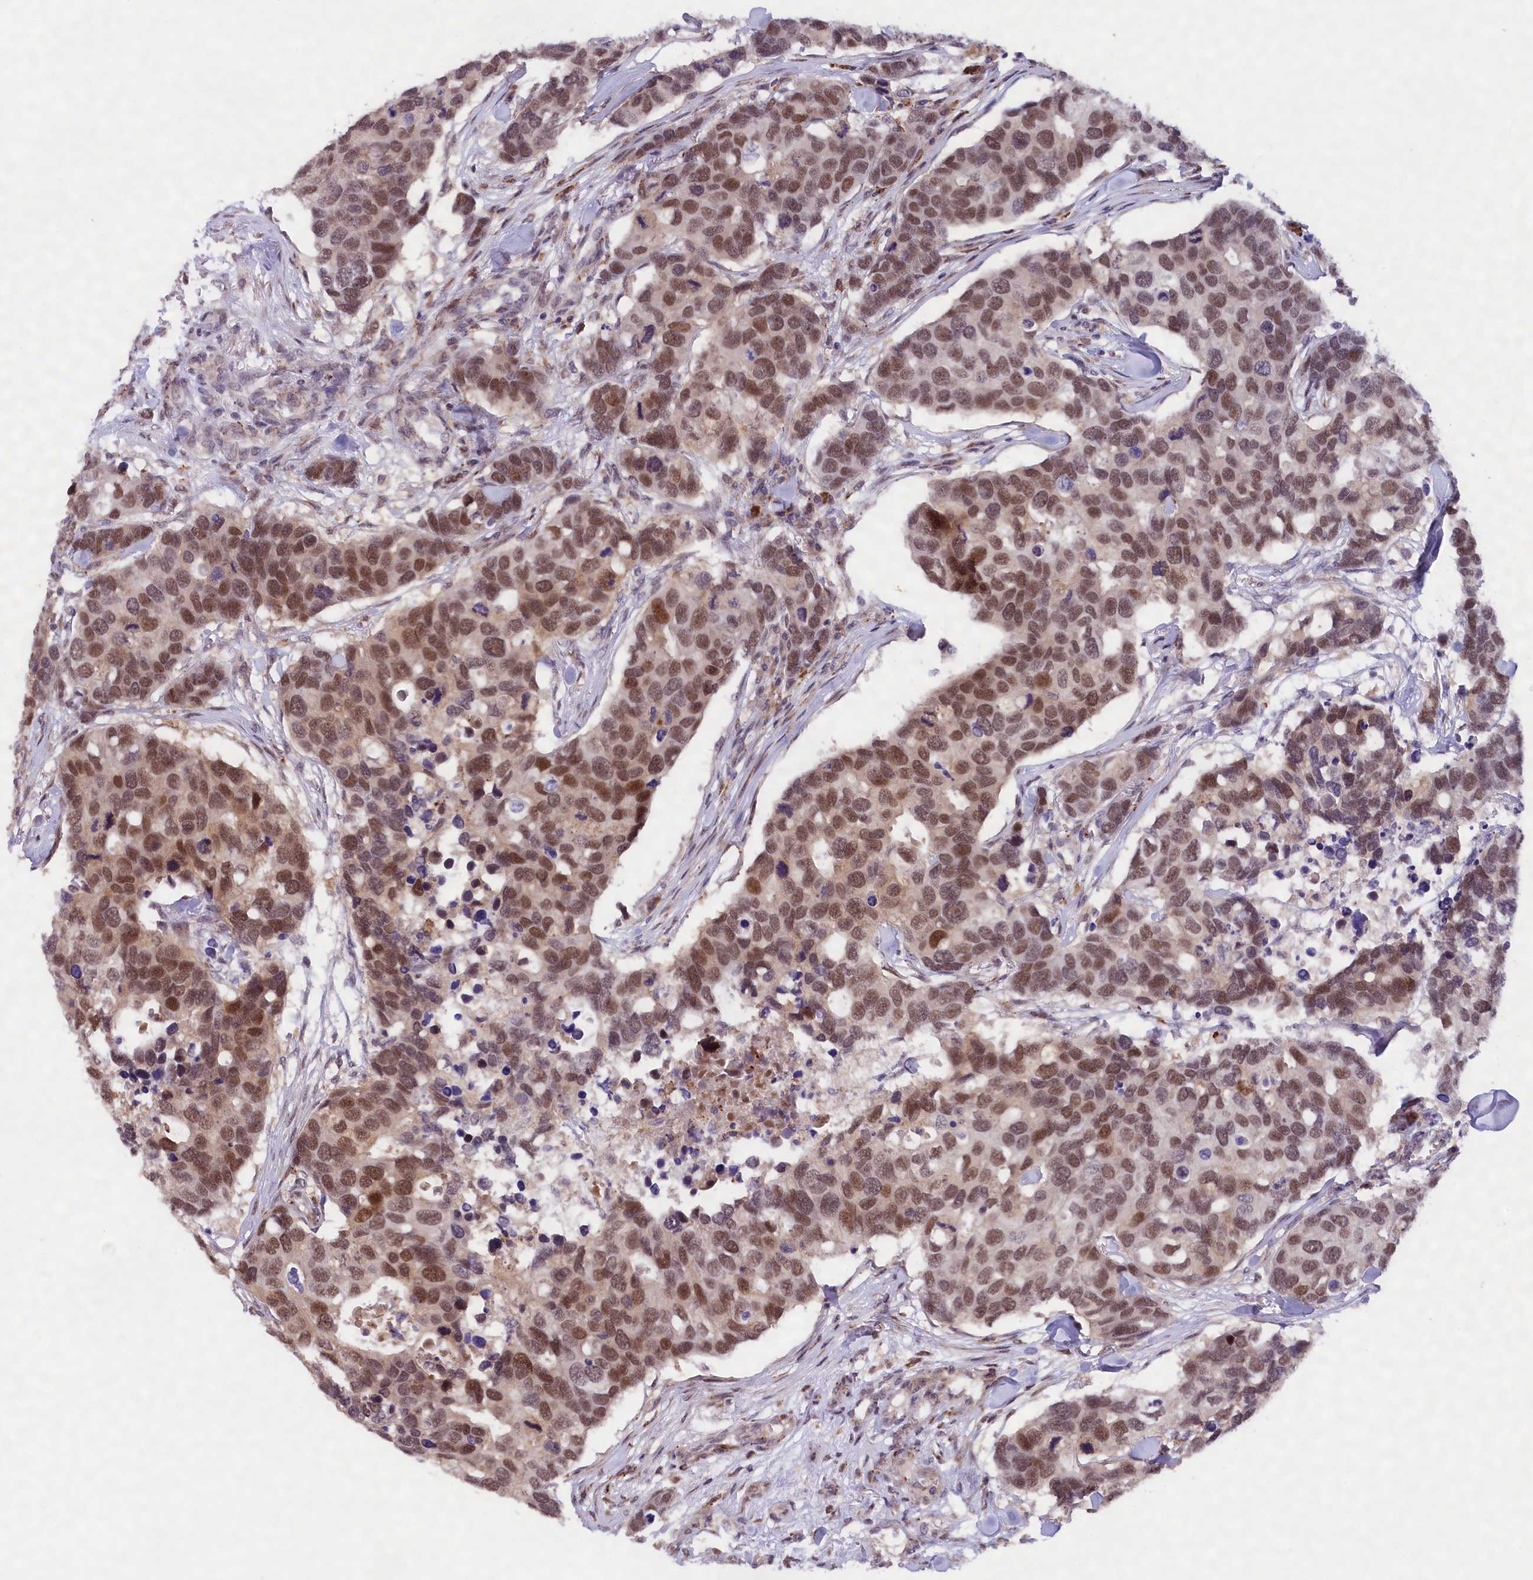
{"staining": {"intensity": "moderate", "quantity": ">75%", "location": "nuclear"}, "tissue": "breast cancer", "cell_type": "Tumor cells", "image_type": "cancer", "snomed": [{"axis": "morphology", "description": "Duct carcinoma"}, {"axis": "topography", "description": "Breast"}], "caption": "The image exhibits immunohistochemical staining of breast intraductal carcinoma. There is moderate nuclear staining is appreciated in approximately >75% of tumor cells.", "gene": "FBXO45", "patient": {"sex": "female", "age": 83}}